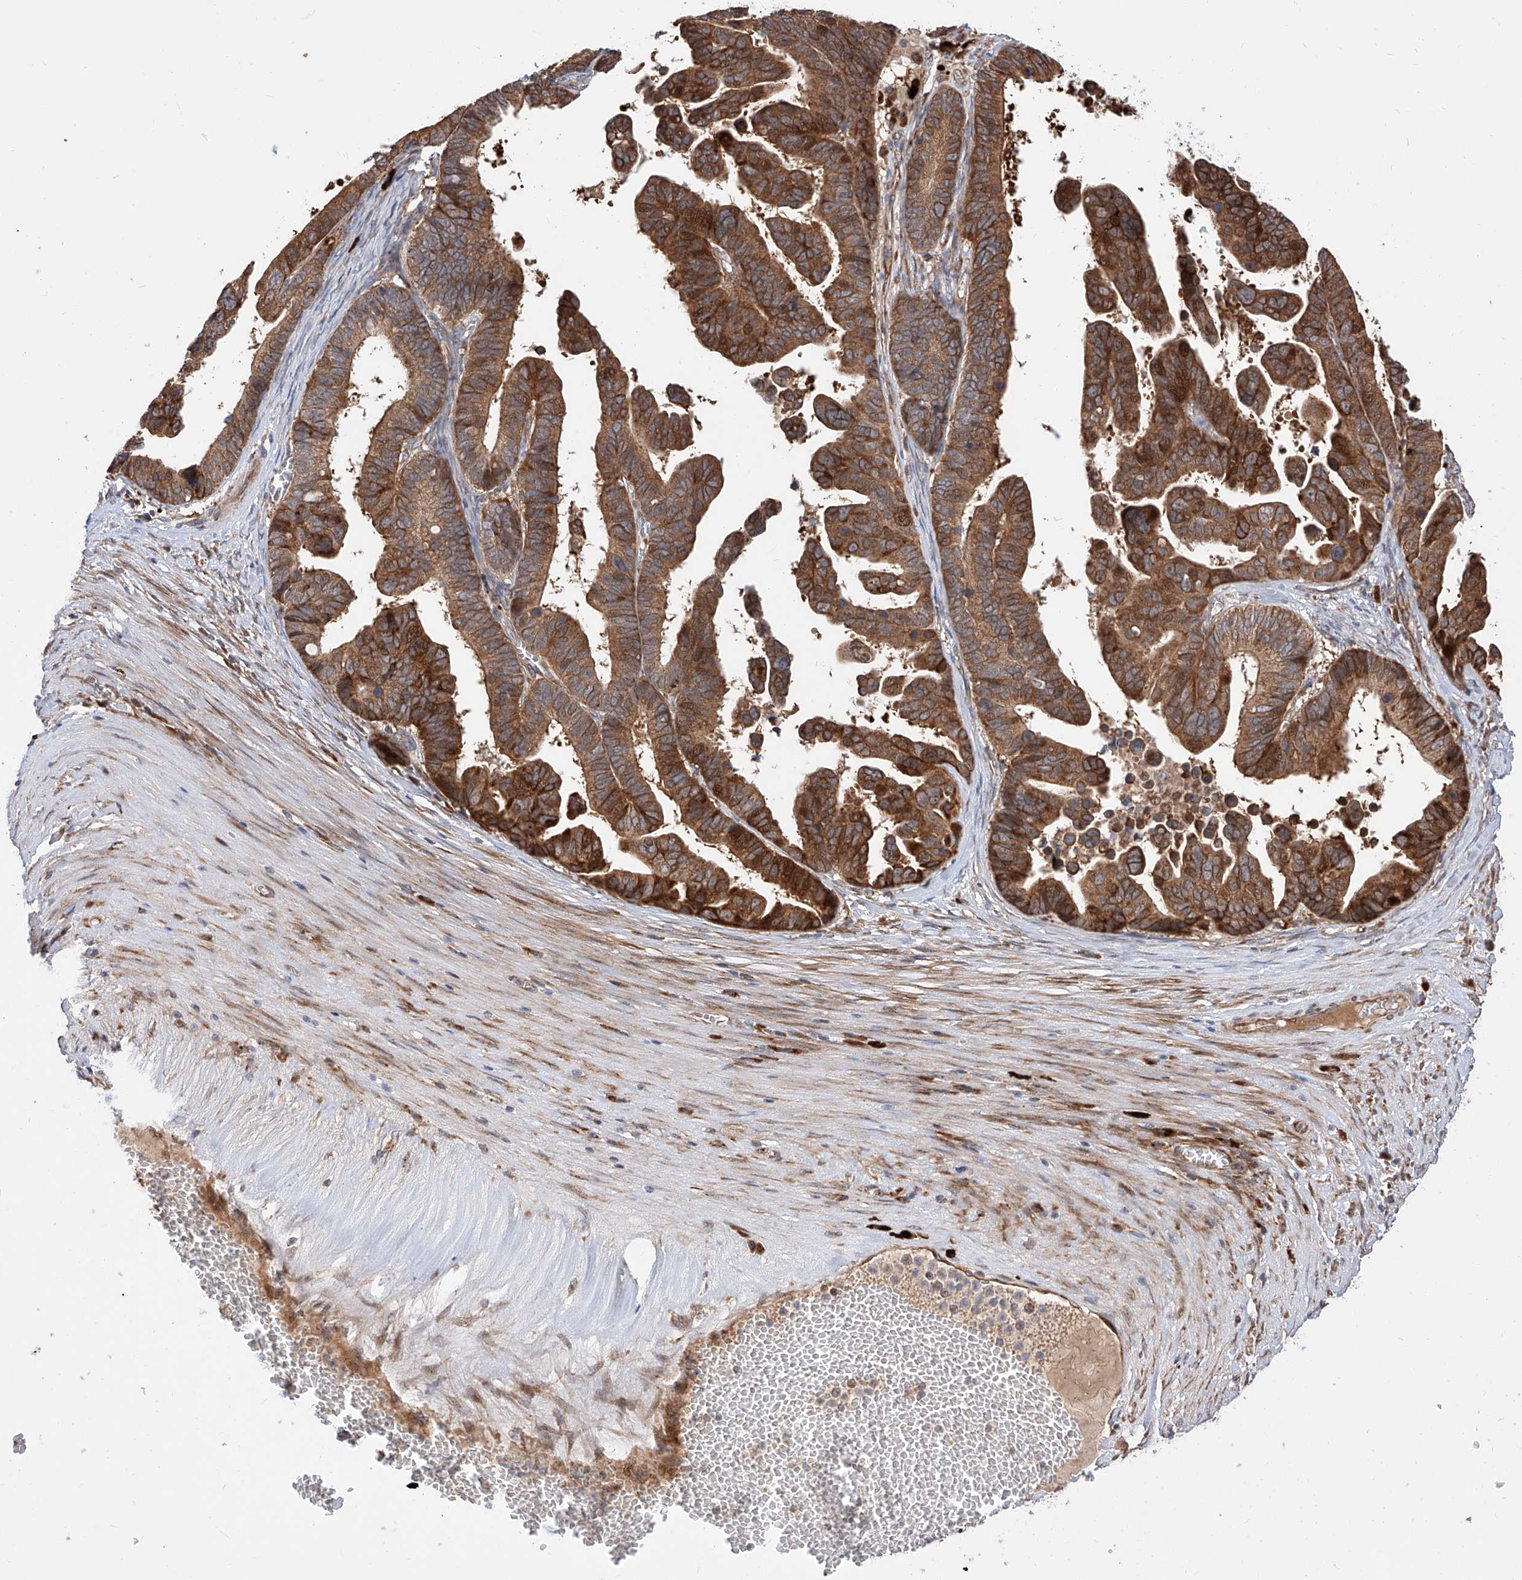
{"staining": {"intensity": "strong", "quantity": ">75%", "location": "cytoplasmic/membranous,nuclear"}, "tissue": "ovarian cancer", "cell_type": "Tumor cells", "image_type": "cancer", "snomed": [{"axis": "morphology", "description": "Cystadenocarcinoma, serous, NOS"}, {"axis": "topography", "description": "Ovary"}], "caption": "Immunohistochemical staining of ovarian serous cystadenocarcinoma exhibits high levels of strong cytoplasmic/membranous and nuclear expression in about >75% of tumor cells.", "gene": "DIRAS3", "patient": {"sex": "female", "age": 56}}